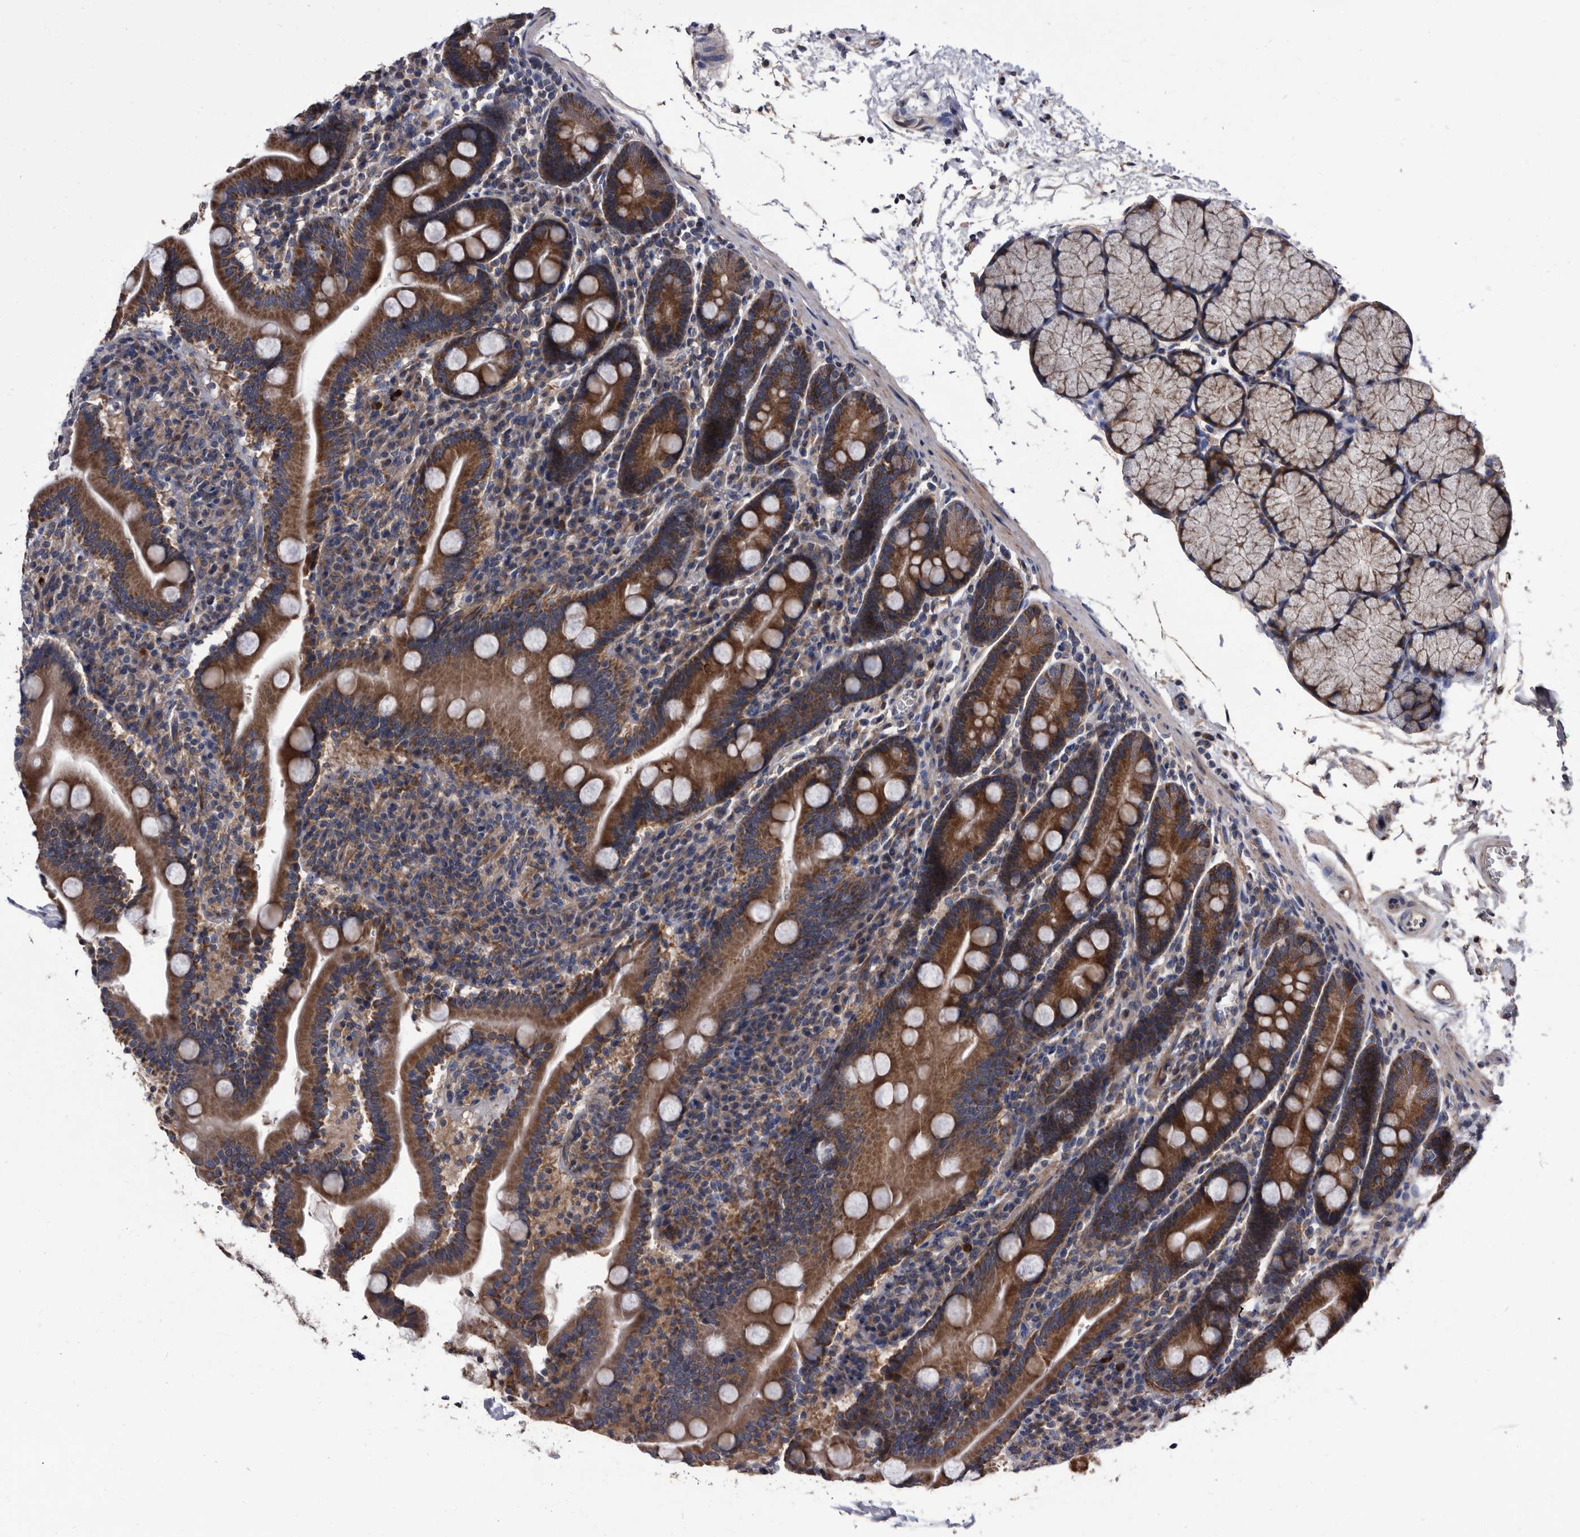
{"staining": {"intensity": "strong", "quantity": ">75%", "location": "cytoplasmic/membranous"}, "tissue": "duodenum", "cell_type": "Glandular cells", "image_type": "normal", "snomed": [{"axis": "morphology", "description": "Normal tissue, NOS"}, {"axis": "topography", "description": "Duodenum"}], "caption": "Normal duodenum demonstrates strong cytoplasmic/membranous positivity in approximately >75% of glandular cells (DAB (3,3'-diaminobenzidine) = brown stain, brightfield microscopy at high magnification)..", "gene": "DTNBP1", "patient": {"sex": "male", "age": 35}}